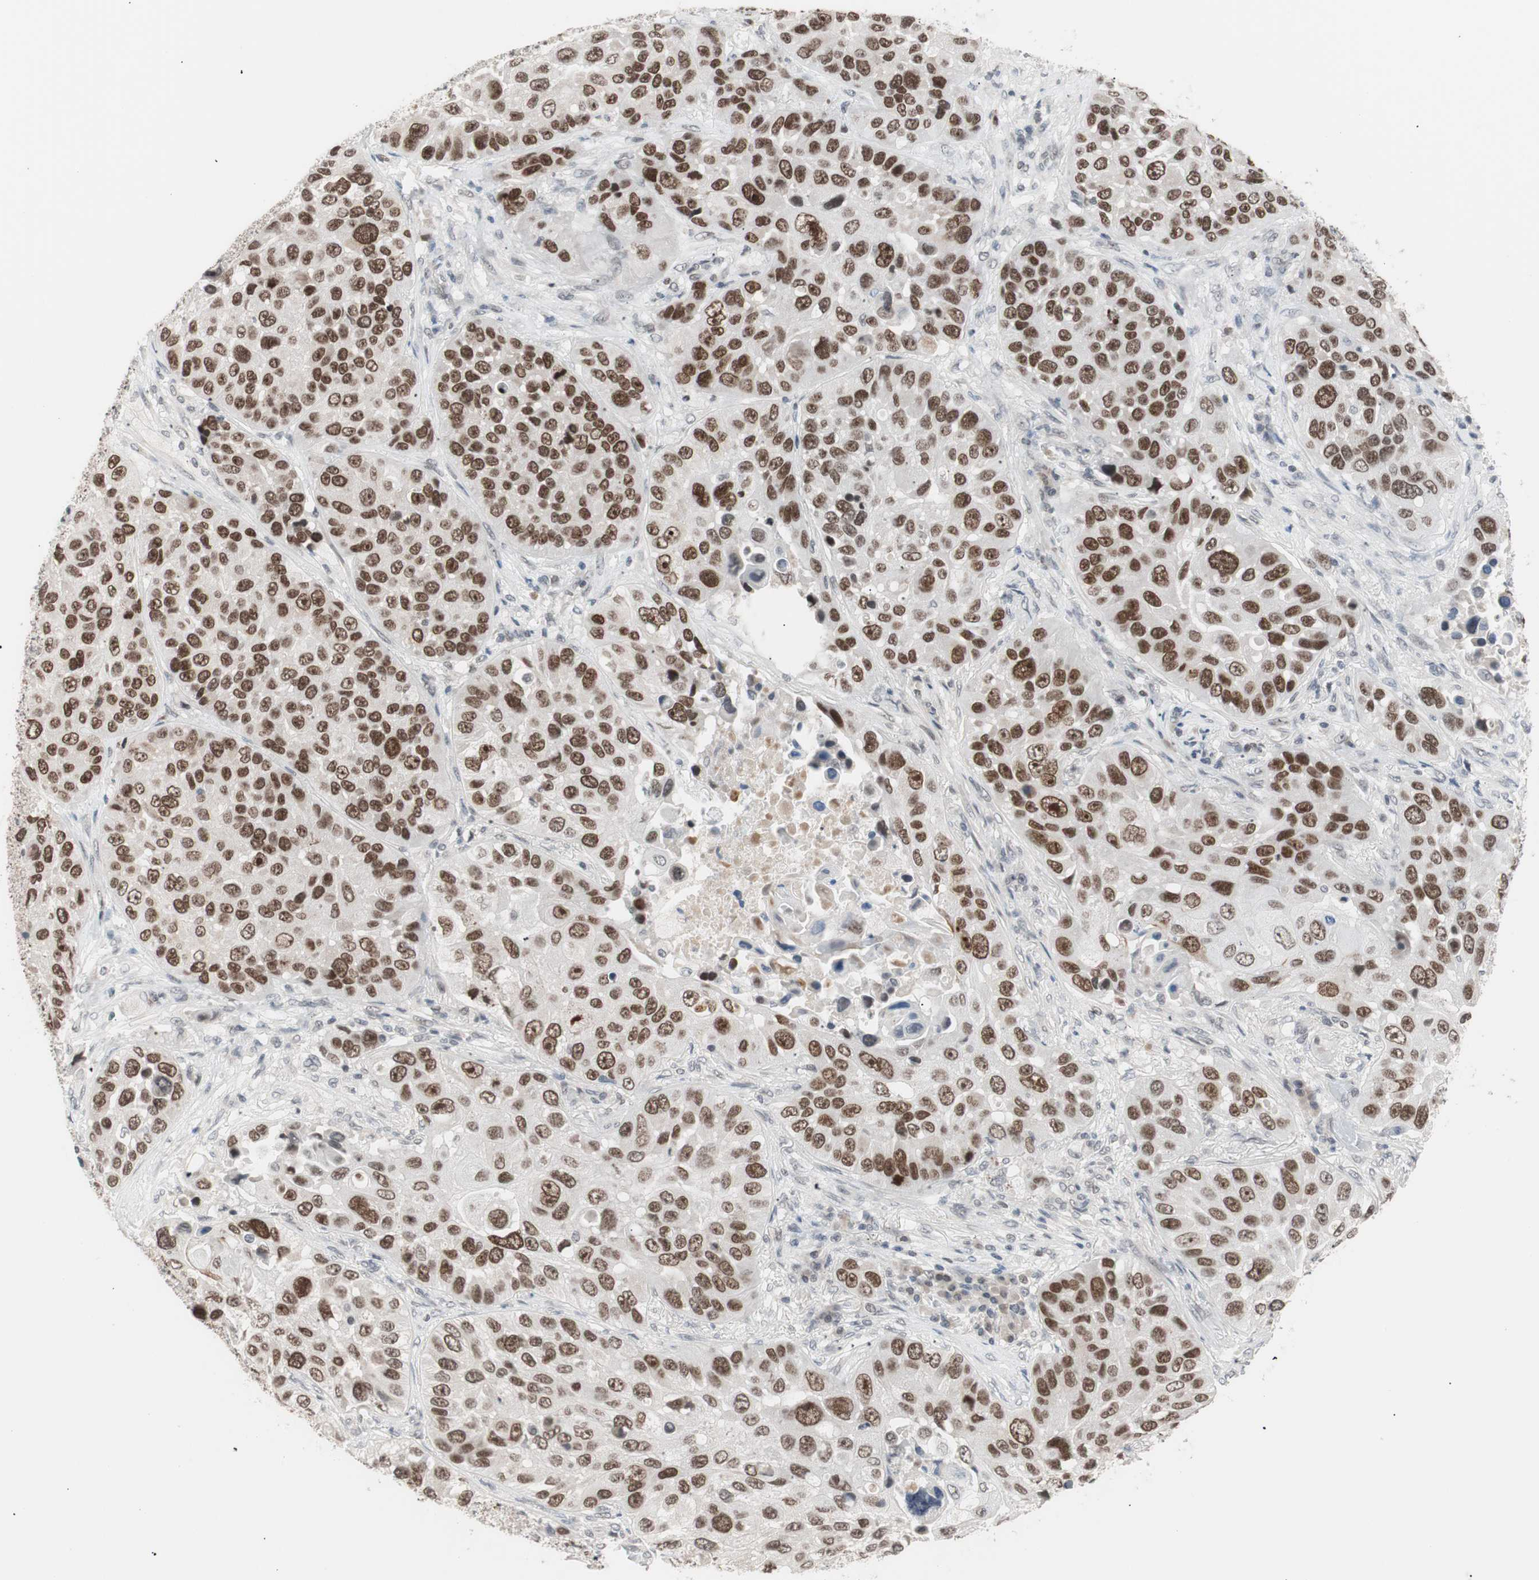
{"staining": {"intensity": "moderate", "quantity": ">75%", "location": "nuclear"}, "tissue": "lung cancer", "cell_type": "Tumor cells", "image_type": "cancer", "snomed": [{"axis": "morphology", "description": "Squamous cell carcinoma, NOS"}, {"axis": "topography", "description": "Lung"}], "caption": "Lung cancer stained with immunohistochemistry reveals moderate nuclear positivity in approximately >75% of tumor cells.", "gene": "LIG3", "patient": {"sex": "male", "age": 57}}